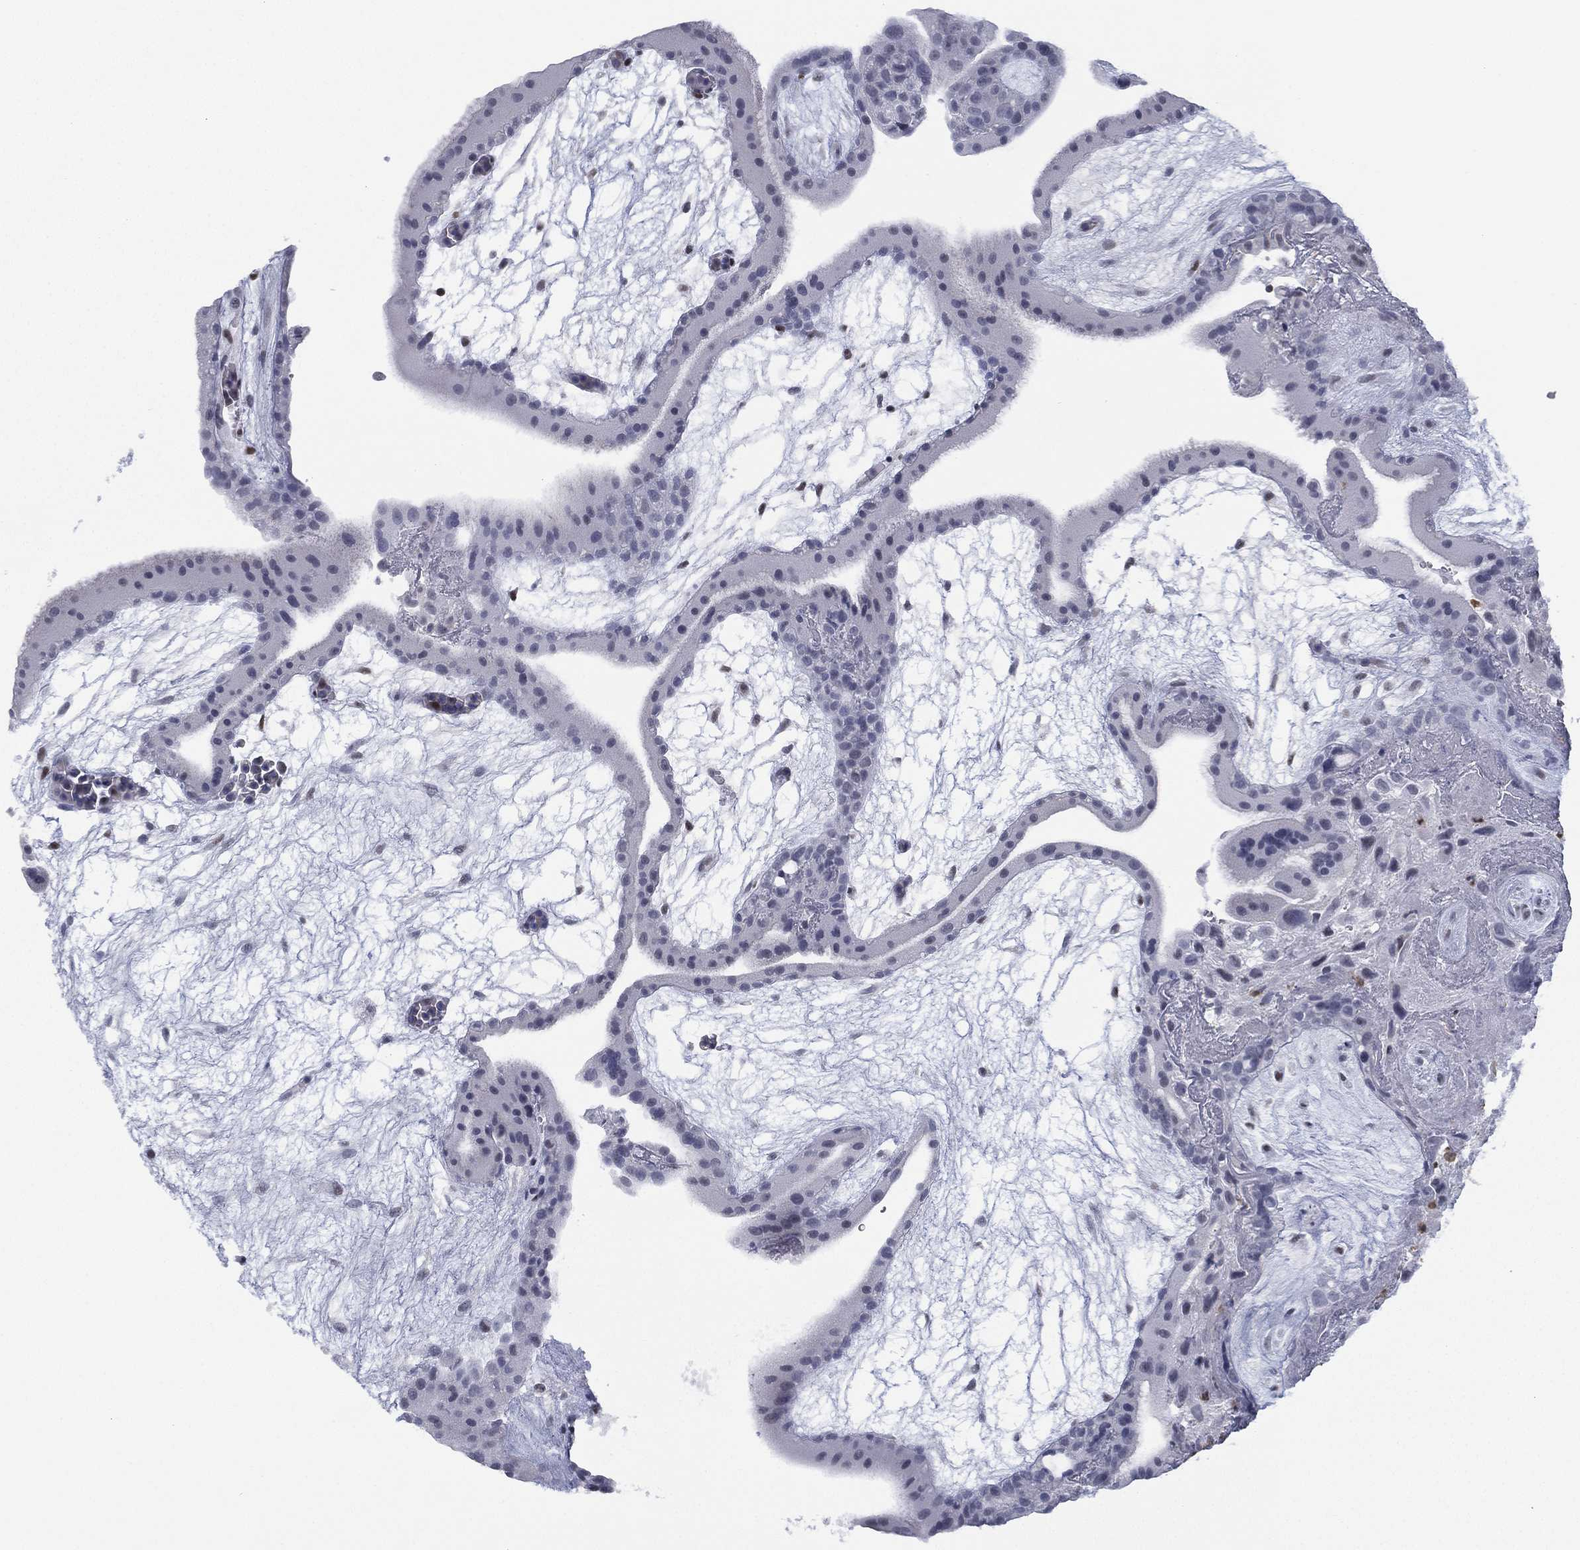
{"staining": {"intensity": "negative", "quantity": "none", "location": "none"}, "tissue": "placenta", "cell_type": "Decidual cells", "image_type": "normal", "snomed": [{"axis": "morphology", "description": "Normal tissue, NOS"}, {"axis": "topography", "description": "Placenta"}], "caption": "Decidual cells show no significant protein expression in benign placenta. The staining is performed using DAB brown chromogen with nuclei counter-stained in using hematoxylin.", "gene": "ZNF711", "patient": {"sex": "female", "age": 19}}